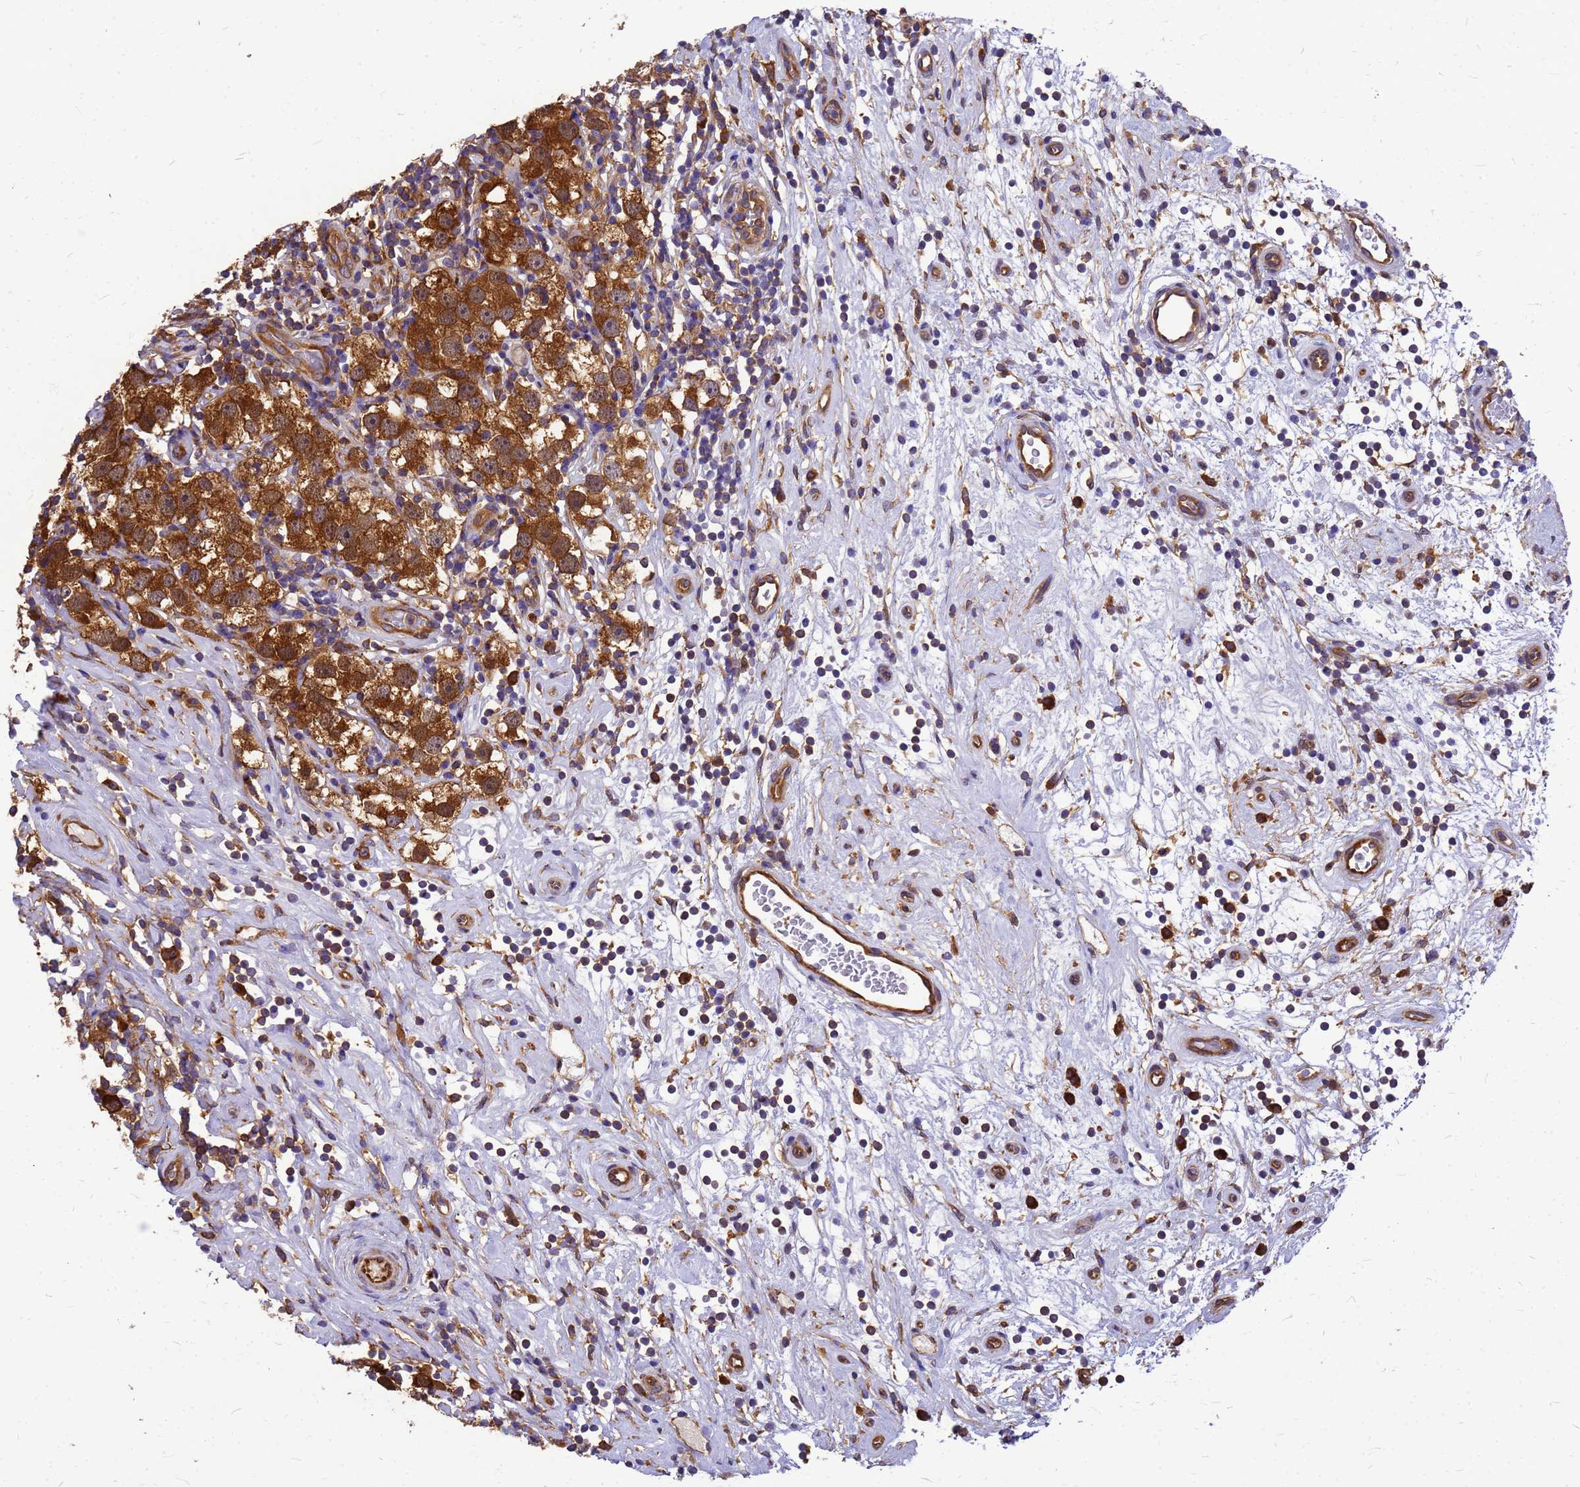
{"staining": {"intensity": "strong", "quantity": ">75%", "location": "cytoplasmic/membranous"}, "tissue": "testis cancer", "cell_type": "Tumor cells", "image_type": "cancer", "snomed": [{"axis": "morphology", "description": "Seminoma, NOS"}, {"axis": "topography", "description": "Testis"}], "caption": "Protein staining exhibits strong cytoplasmic/membranous positivity in about >75% of tumor cells in testis cancer (seminoma).", "gene": "GID4", "patient": {"sex": "male", "age": 49}}